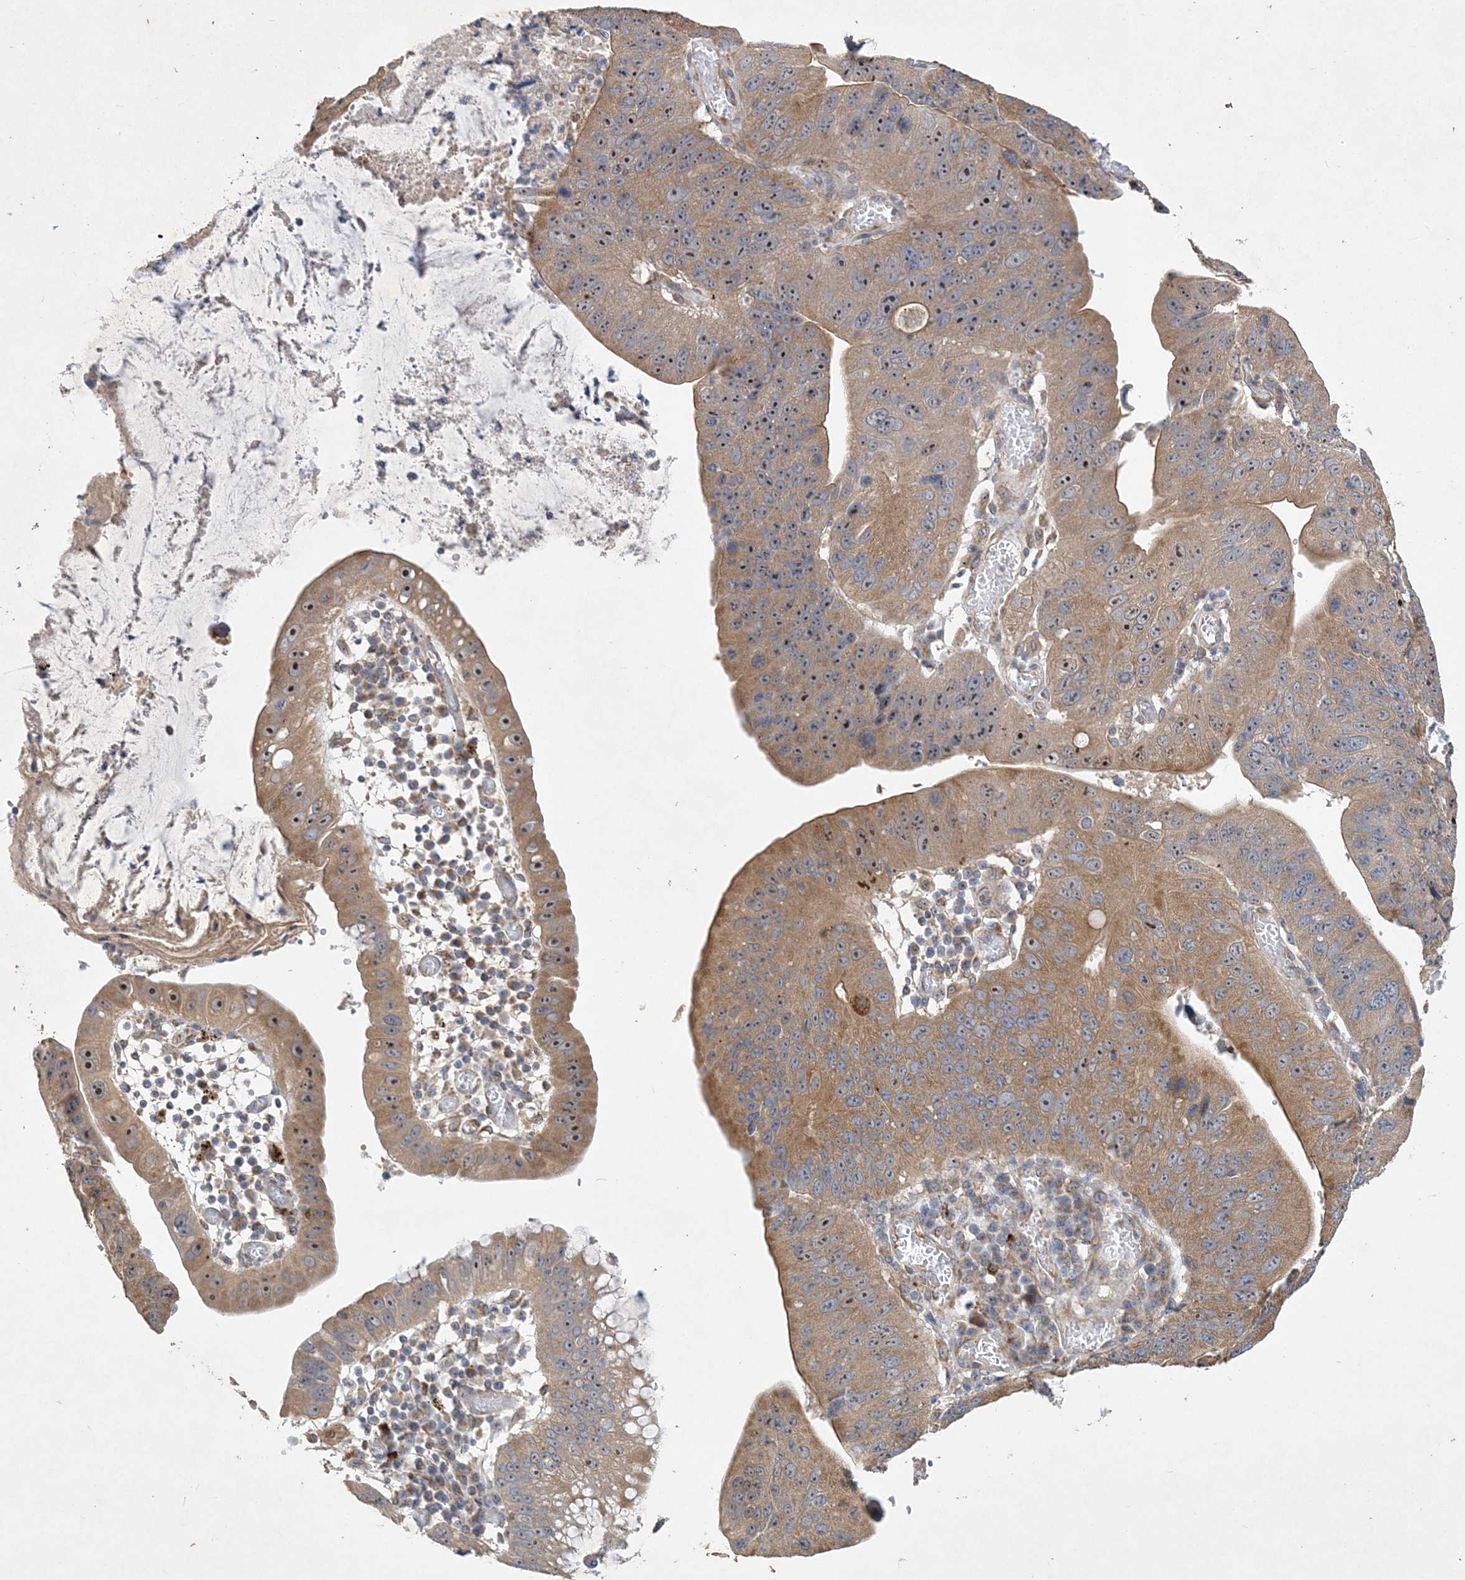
{"staining": {"intensity": "moderate", "quantity": ">75%", "location": "cytoplasmic/membranous,nuclear"}, "tissue": "stomach cancer", "cell_type": "Tumor cells", "image_type": "cancer", "snomed": [{"axis": "morphology", "description": "Adenocarcinoma, NOS"}, {"axis": "topography", "description": "Stomach"}], "caption": "IHC micrograph of neoplastic tissue: stomach cancer (adenocarcinoma) stained using immunohistochemistry (IHC) demonstrates medium levels of moderate protein expression localized specifically in the cytoplasmic/membranous and nuclear of tumor cells, appearing as a cytoplasmic/membranous and nuclear brown color.", "gene": "FEZ2", "patient": {"sex": "male", "age": 59}}